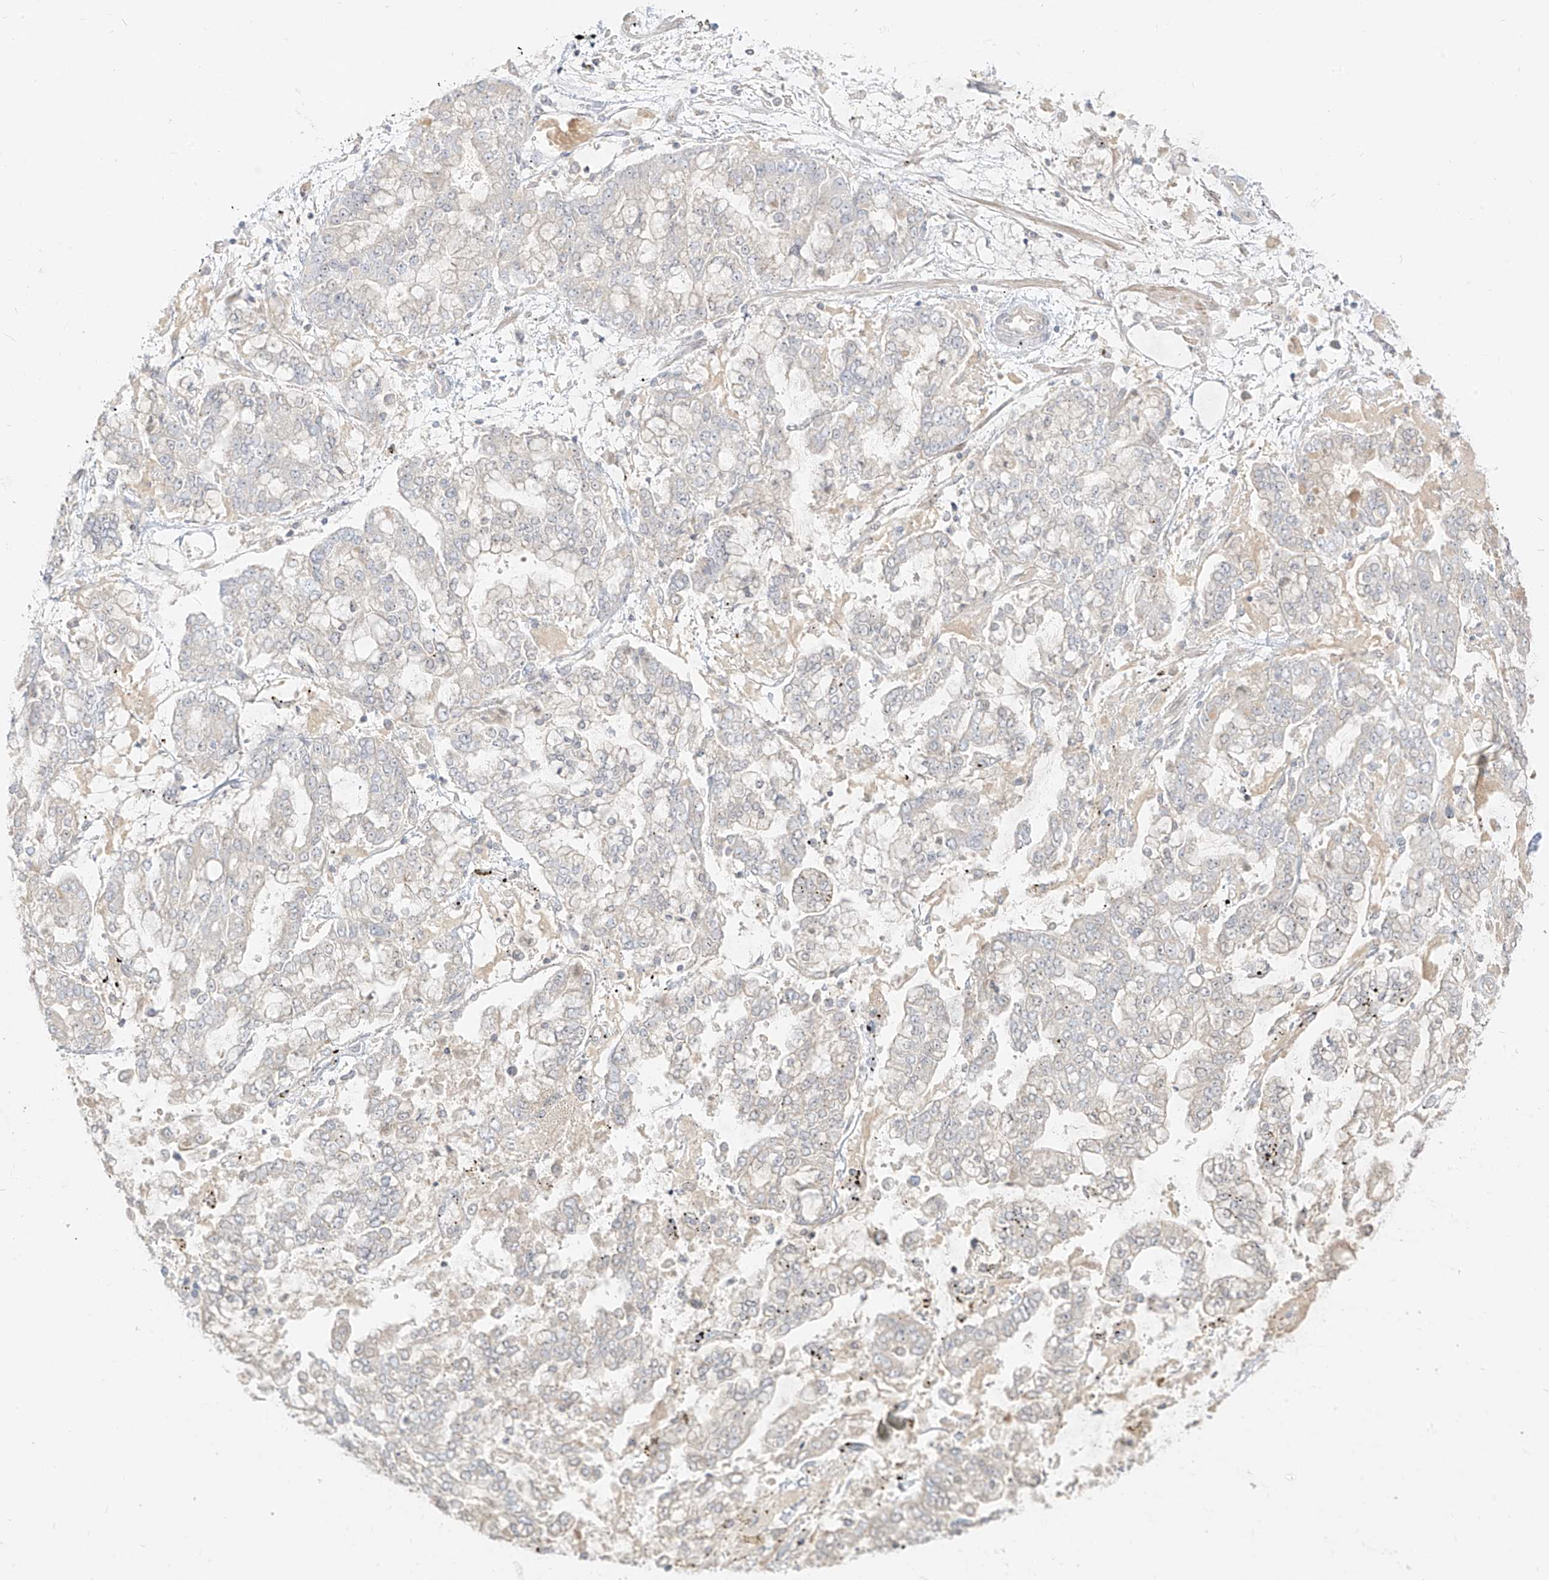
{"staining": {"intensity": "negative", "quantity": "none", "location": "none"}, "tissue": "stomach cancer", "cell_type": "Tumor cells", "image_type": "cancer", "snomed": [{"axis": "morphology", "description": "Normal tissue, NOS"}, {"axis": "morphology", "description": "Adenocarcinoma, NOS"}, {"axis": "topography", "description": "Stomach, upper"}, {"axis": "topography", "description": "Stomach"}], "caption": "Immunohistochemical staining of human stomach adenocarcinoma demonstrates no significant positivity in tumor cells.", "gene": "LIPT1", "patient": {"sex": "male", "age": 76}}